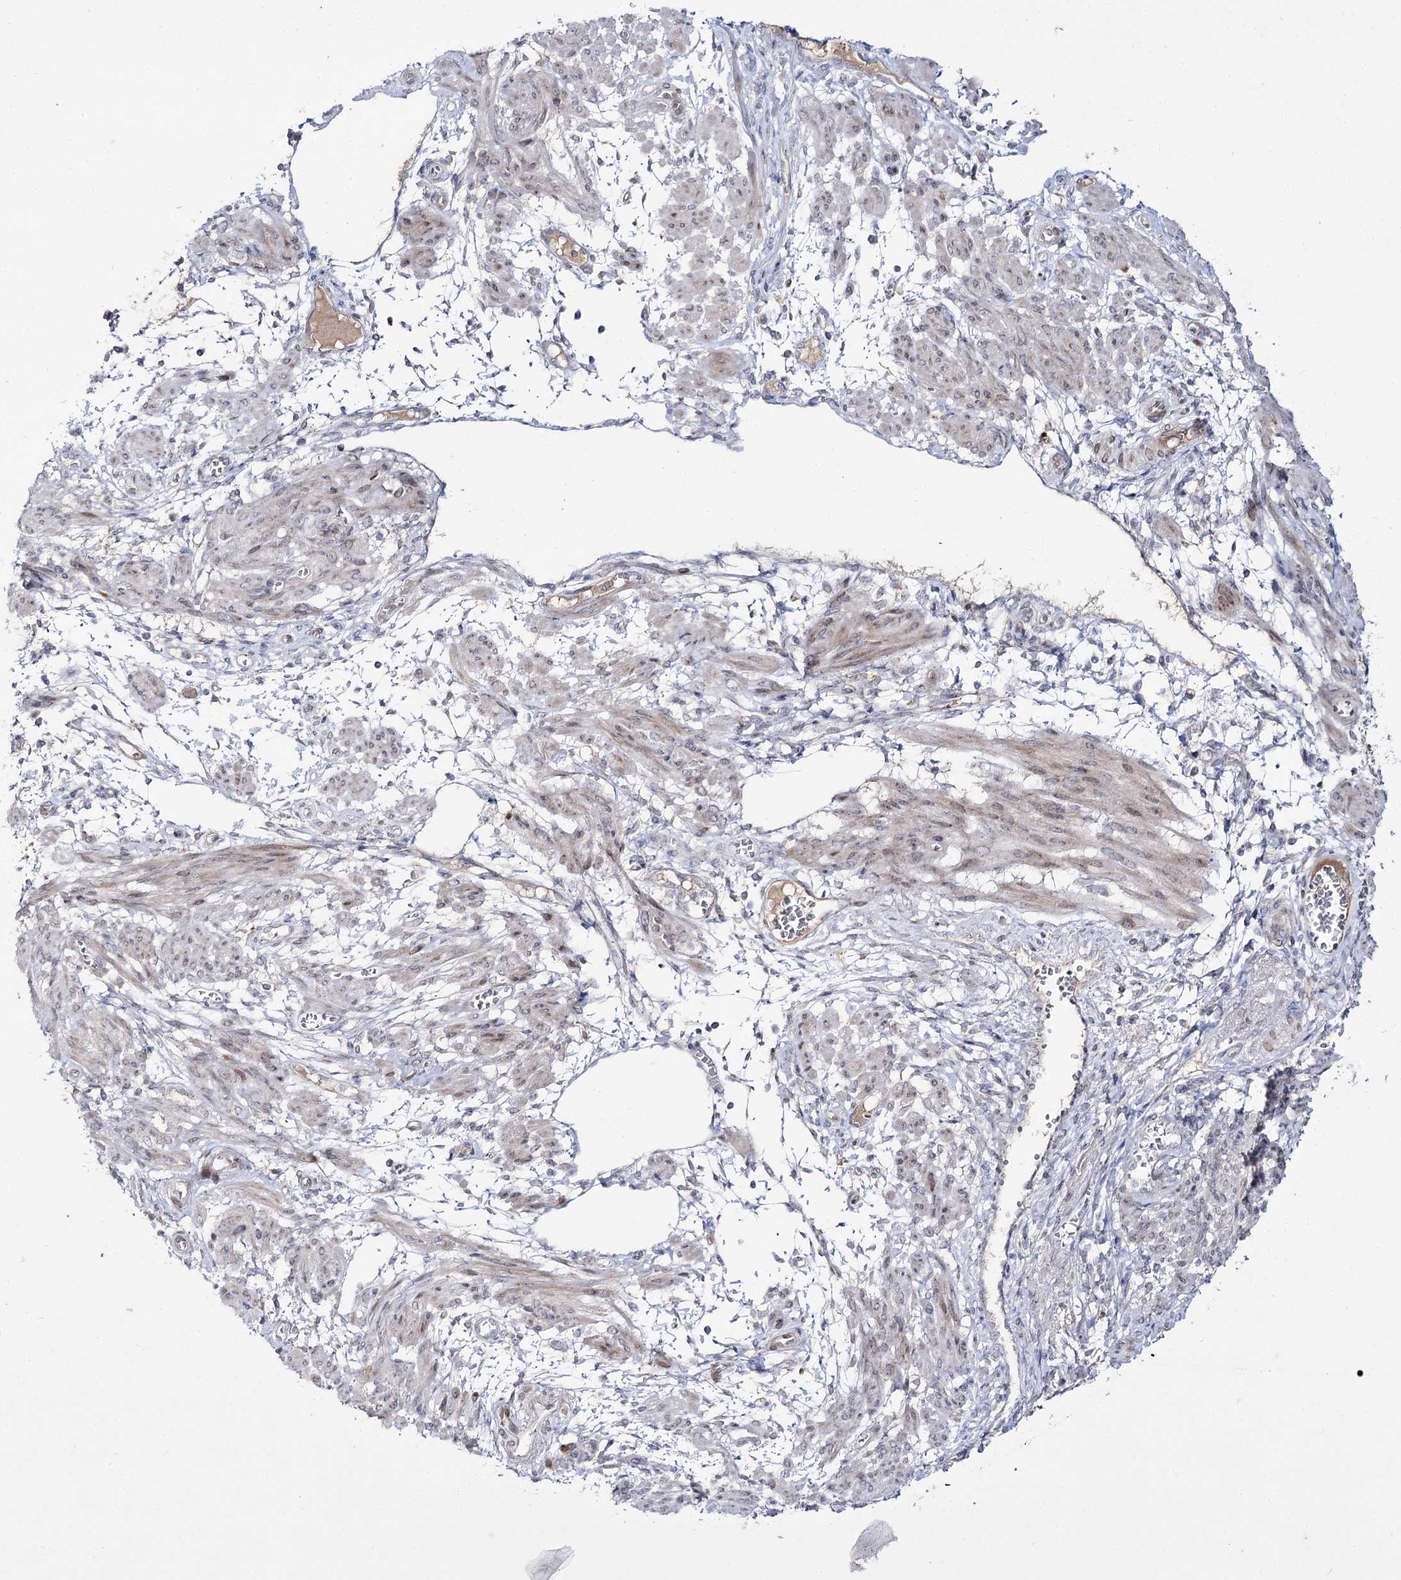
{"staining": {"intensity": "moderate", "quantity": "<25%", "location": "cytoplasmic/membranous,nuclear"}, "tissue": "smooth muscle", "cell_type": "Smooth muscle cells", "image_type": "normal", "snomed": [{"axis": "morphology", "description": "Normal tissue, NOS"}, {"axis": "topography", "description": "Smooth muscle"}], "caption": "Human smooth muscle stained with a brown dye reveals moderate cytoplasmic/membranous,nuclear positive staining in approximately <25% of smooth muscle cells.", "gene": "C11orf80", "patient": {"sex": "female", "age": 39}}